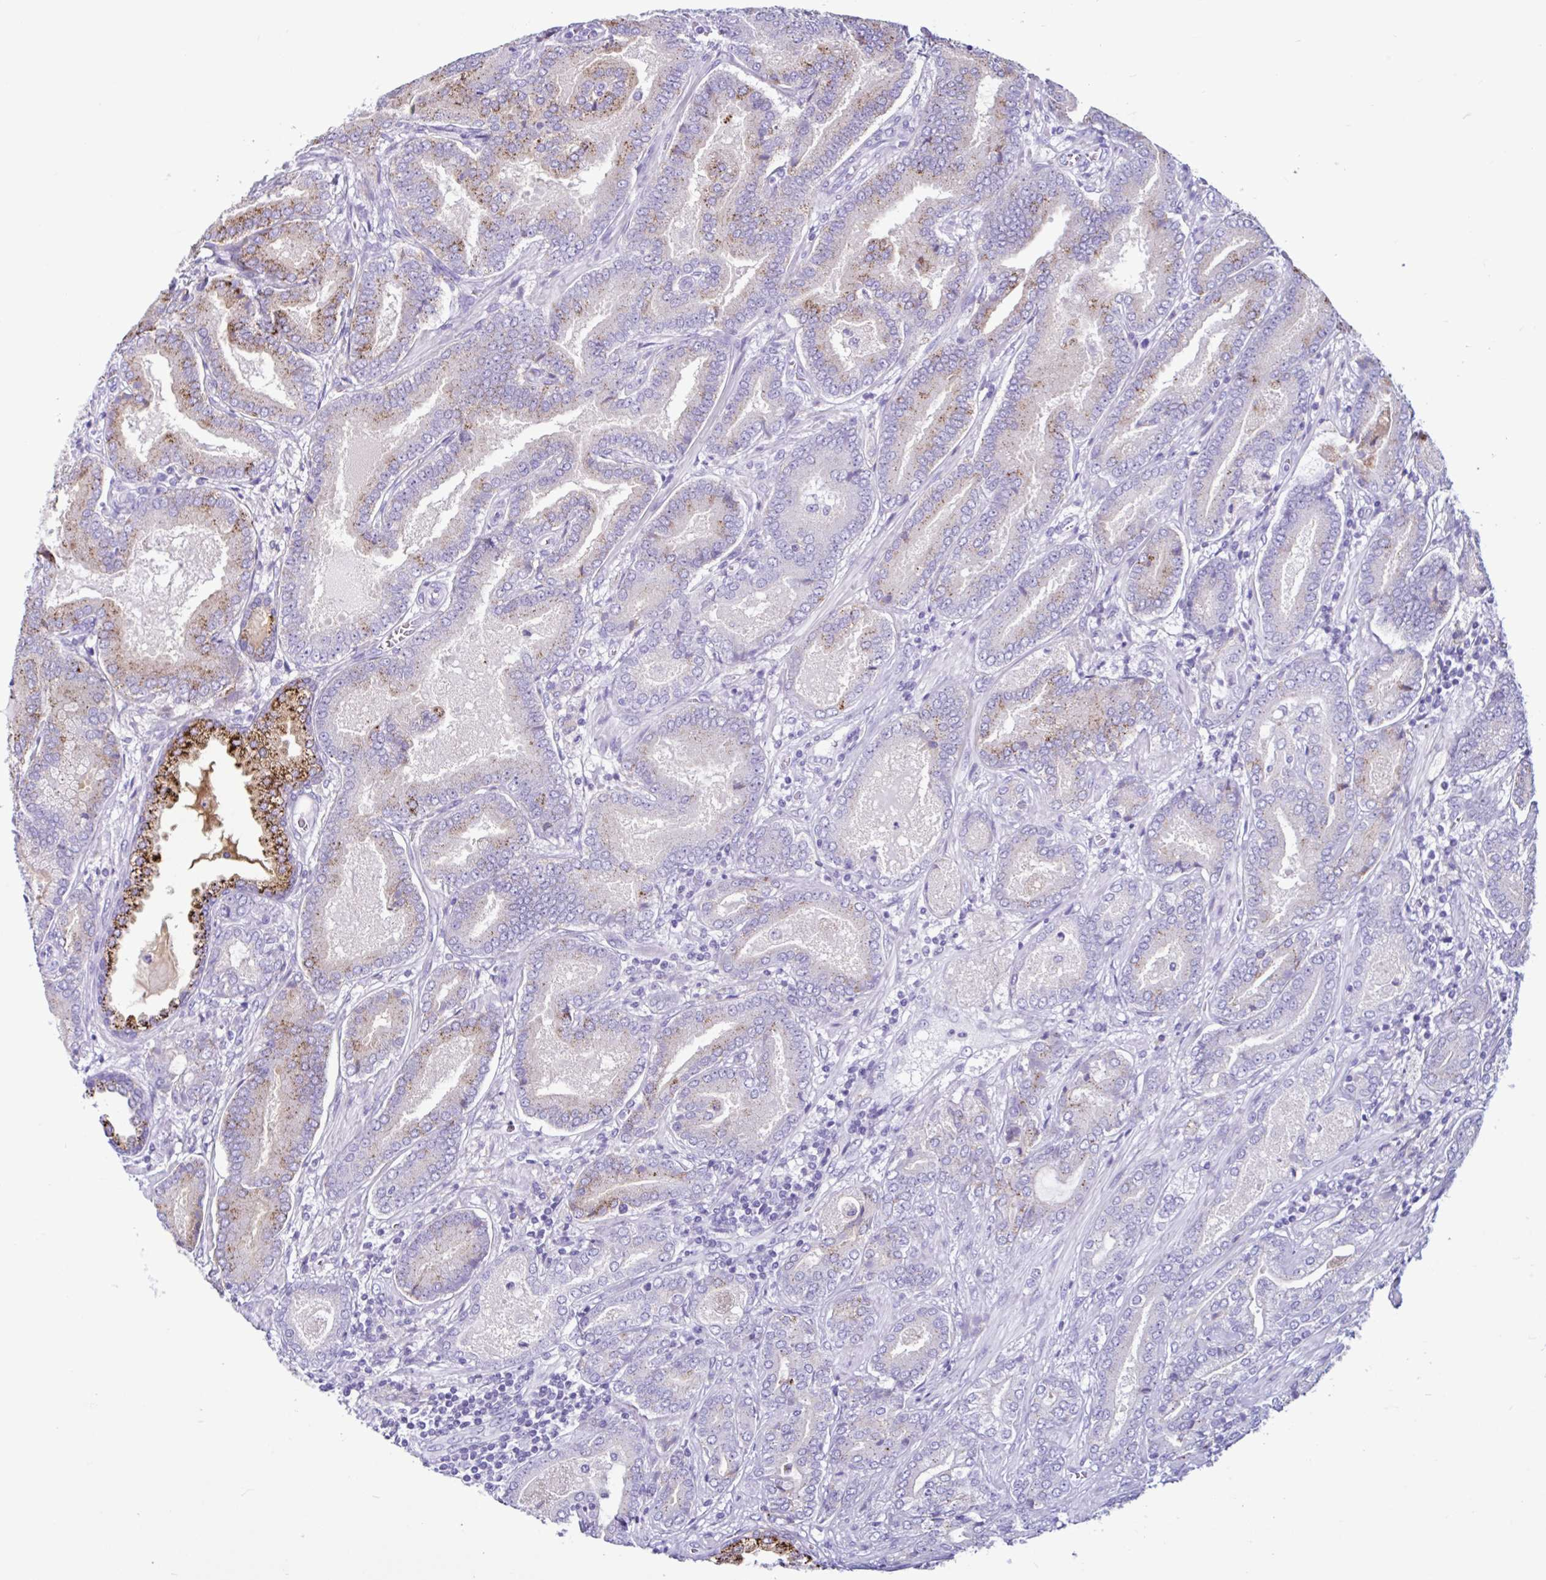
{"staining": {"intensity": "moderate", "quantity": "<25%", "location": "cytoplasmic/membranous"}, "tissue": "prostate cancer", "cell_type": "Tumor cells", "image_type": "cancer", "snomed": [{"axis": "morphology", "description": "Adenocarcinoma, High grade"}, {"axis": "topography", "description": "Prostate"}], "caption": "Approximately <25% of tumor cells in high-grade adenocarcinoma (prostate) demonstrate moderate cytoplasmic/membranous protein staining as visualized by brown immunohistochemical staining.", "gene": "CYP19A1", "patient": {"sex": "male", "age": 62}}